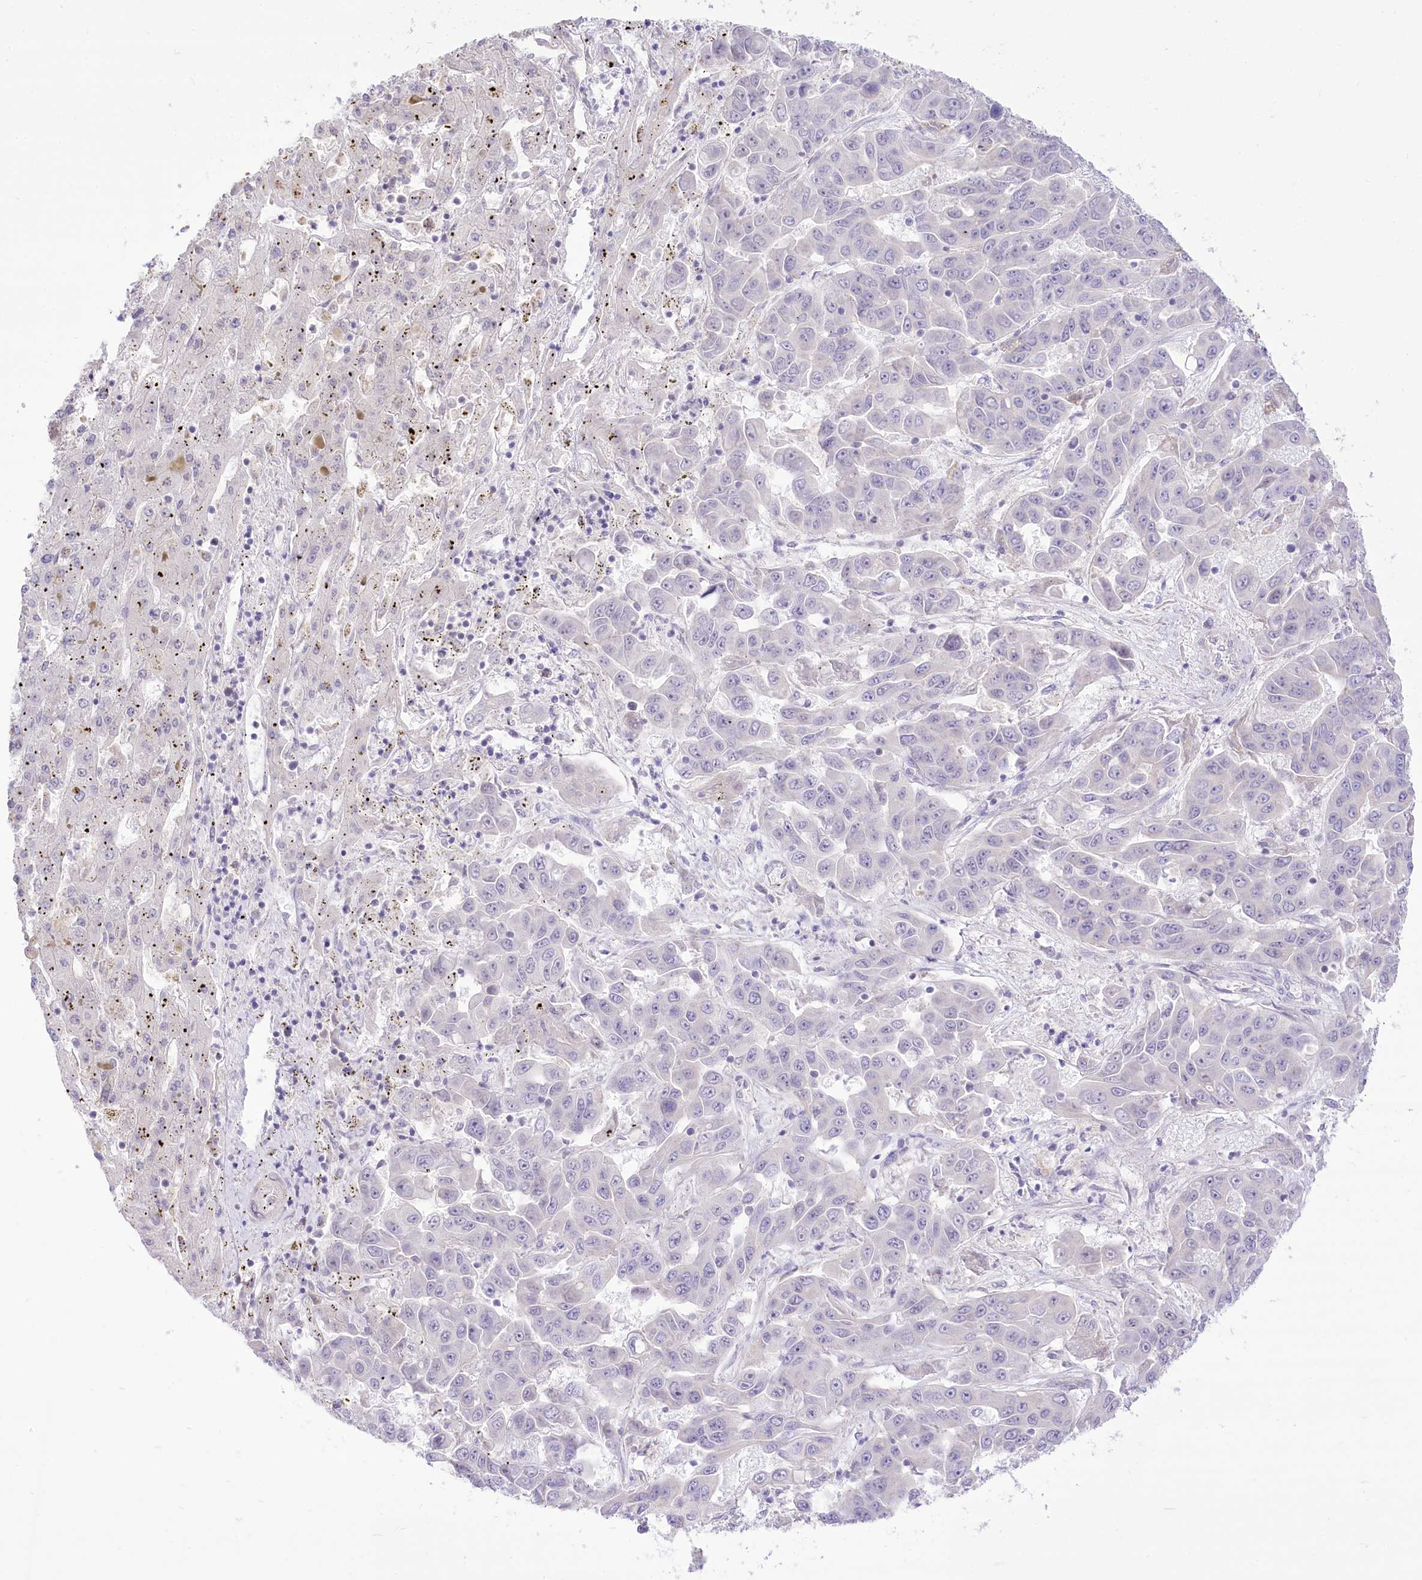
{"staining": {"intensity": "negative", "quantity": "none", "location": "none"}, "tissue": "liver cancer", "cell_type": "Tumor cells", "image_type": "cancer", "snomed": [{"axis": "morphology", "description": "Cholangiocarcinoma"}, {"axis": "topography", "description": "Liver"}], "caption": "Immunohistochemistry (IHC) of cholangiocarcinoma (liver) demonstrates no positivity in tumor cells. (DAB (3,3'-diaminobenzidine) immunohistochemistry (IHC) with hematoxylin counter stain).", "gene": "HELT", "patient": {"sex": "female", "age": 52}}